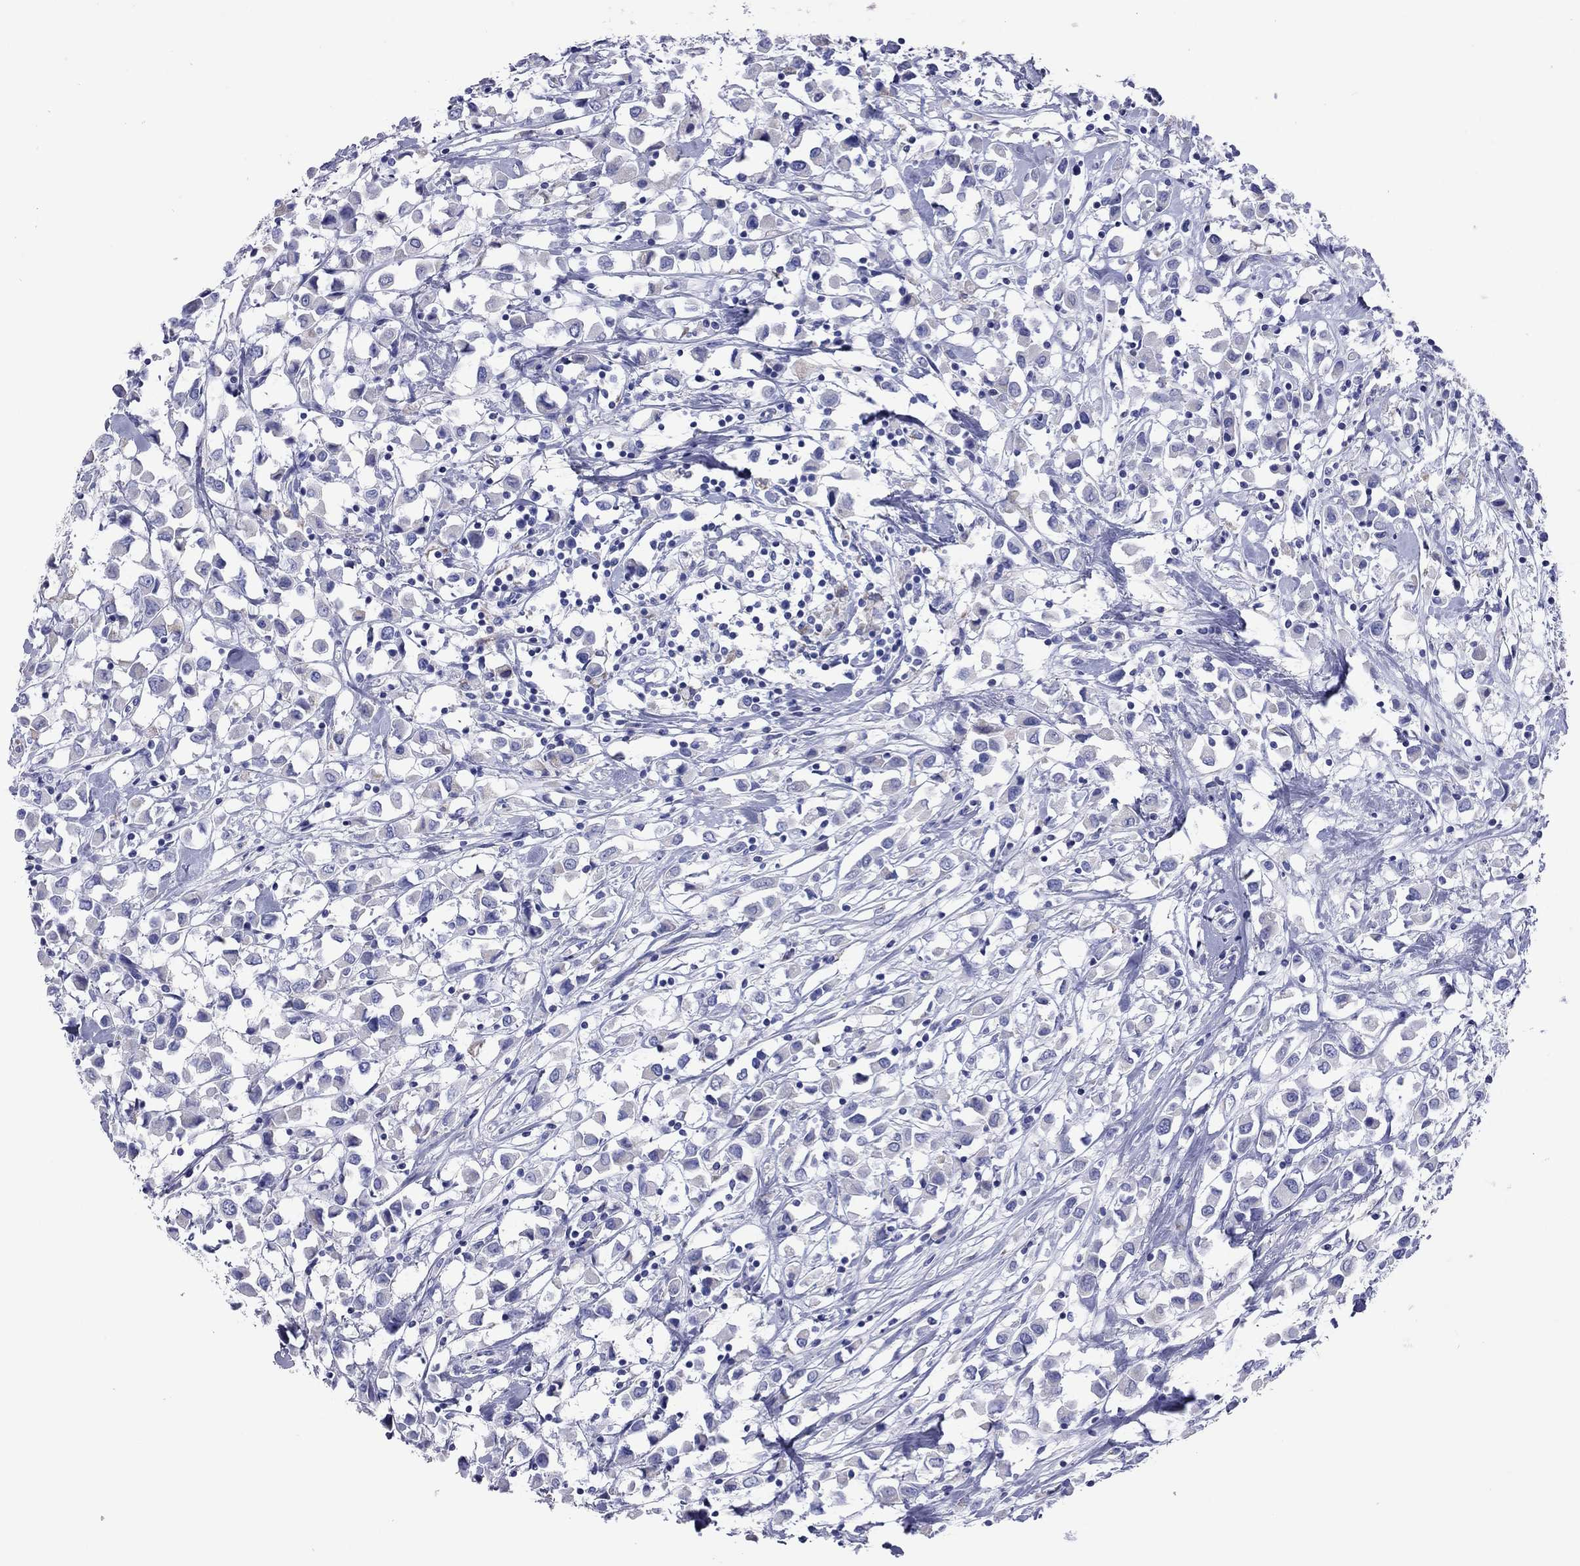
{"staining": {"intensity": "negative", "quantity": "none", "location": "none"}, "tissue": "breast cancer", "cell_type": "Tumor cells", "image_type": "cancer", "snomed": [{"axis": "morphology", "description": "Duct carcinoma"}, {"axis": "topography", "description": "Breast"}], "caption": "The immunohistochemistry (IHC) micrograph has no significant positivity in tumor cells of breast invasive ductal carcinoma tissue.", "gene": "VSIG10", "patient": {"sex": "female", "age": 61}}